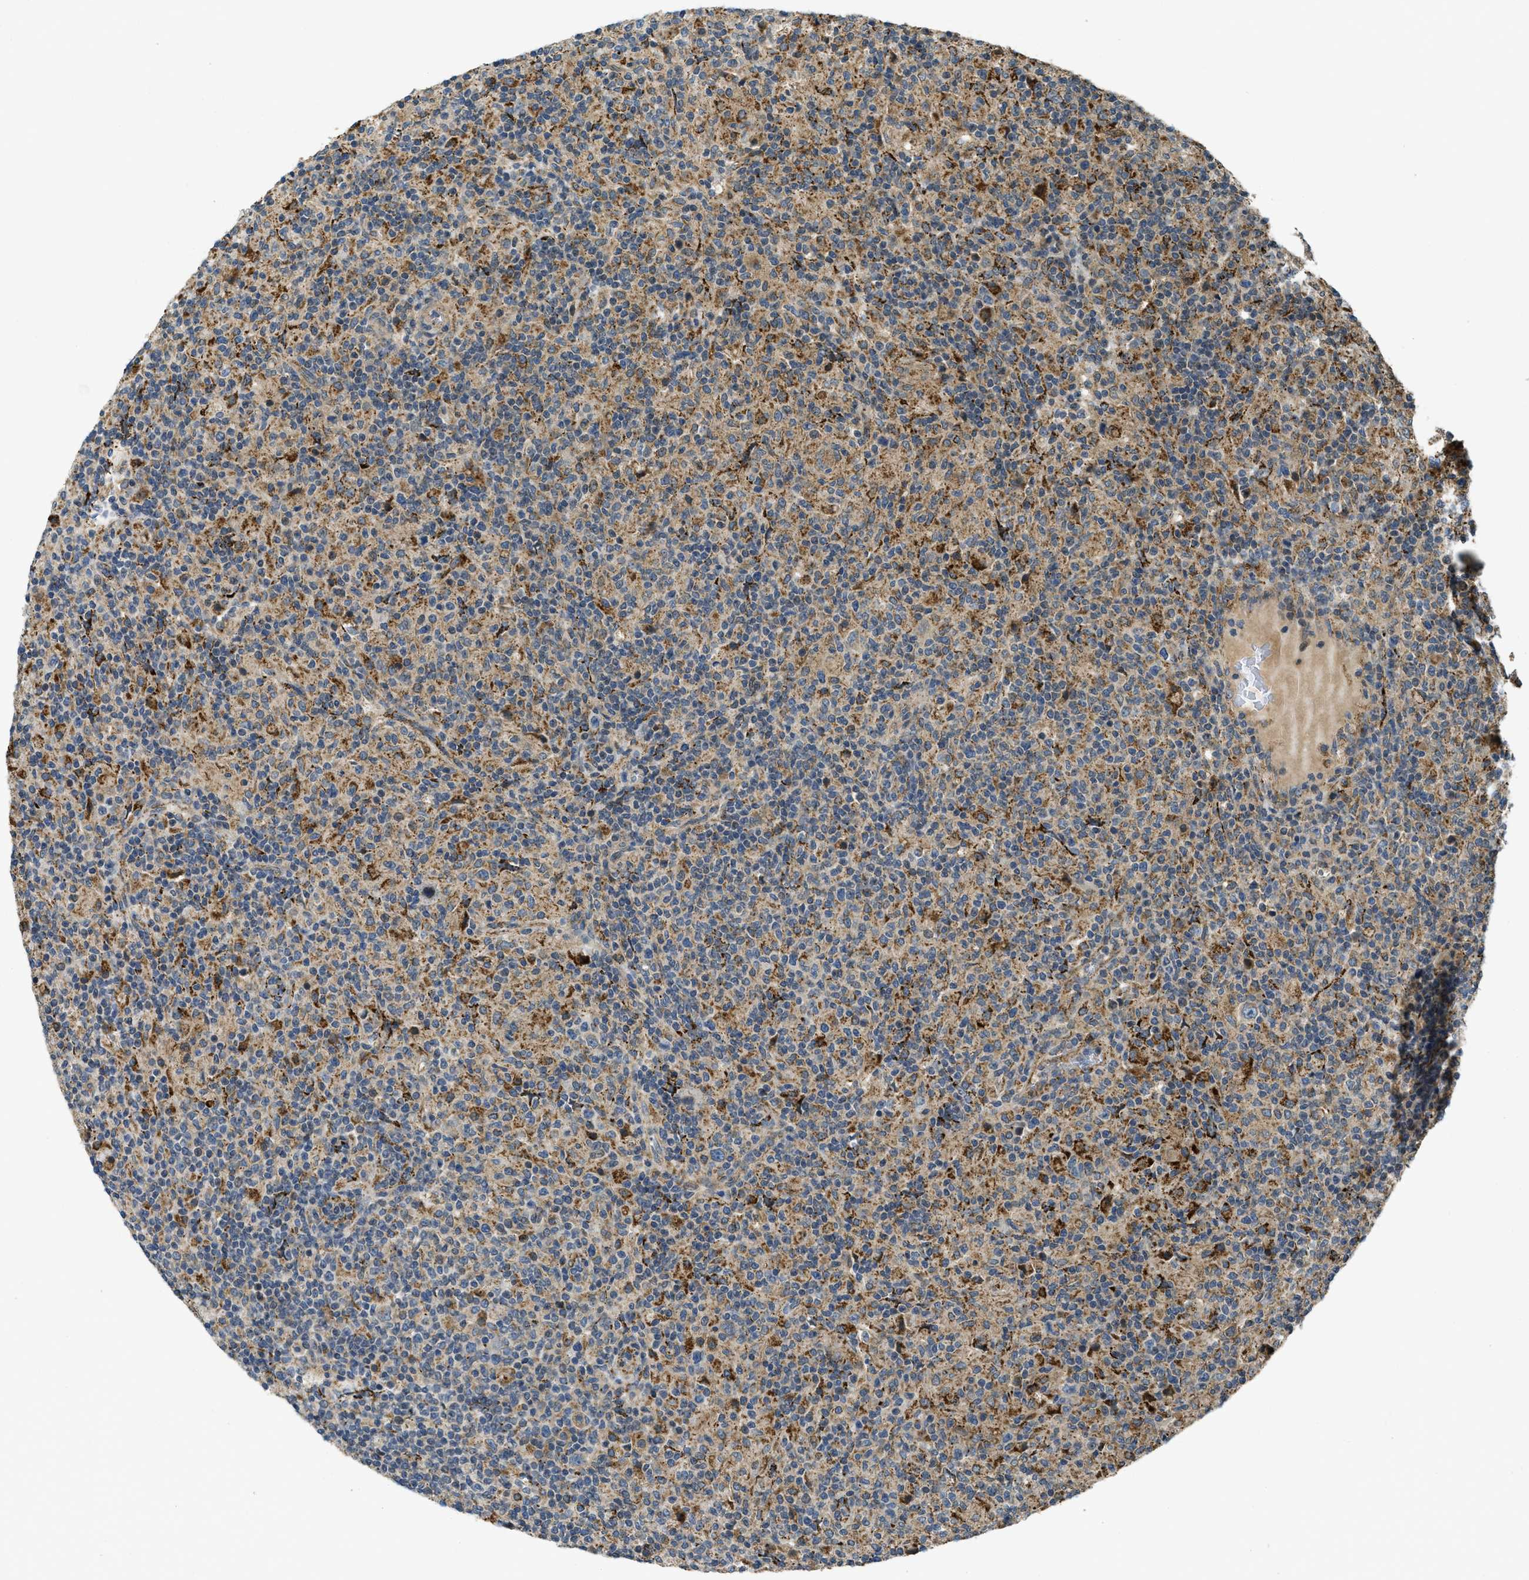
{"staining": {"intensity": "weak", "quantity": "25%-75%", "location": "cytoplasmic/membranous"}, "tissue": "lymphoma", "cell_type": "Tumor cells", "image_type": "cancer", "snomed": [{"axis": "morphology", "description": "Hodgkin's disease, NOS"}, {"axis": "topography", "description": "Lymph node"}], "caption": "Immunohistochemical staining of human lymphoma reveals low levels of weak cytoplasmic/membranous protein expression in about 25%-75% of tumor cells.", "gene": "CDKN2C", "patient": {"sex": "male", "age": 70}}